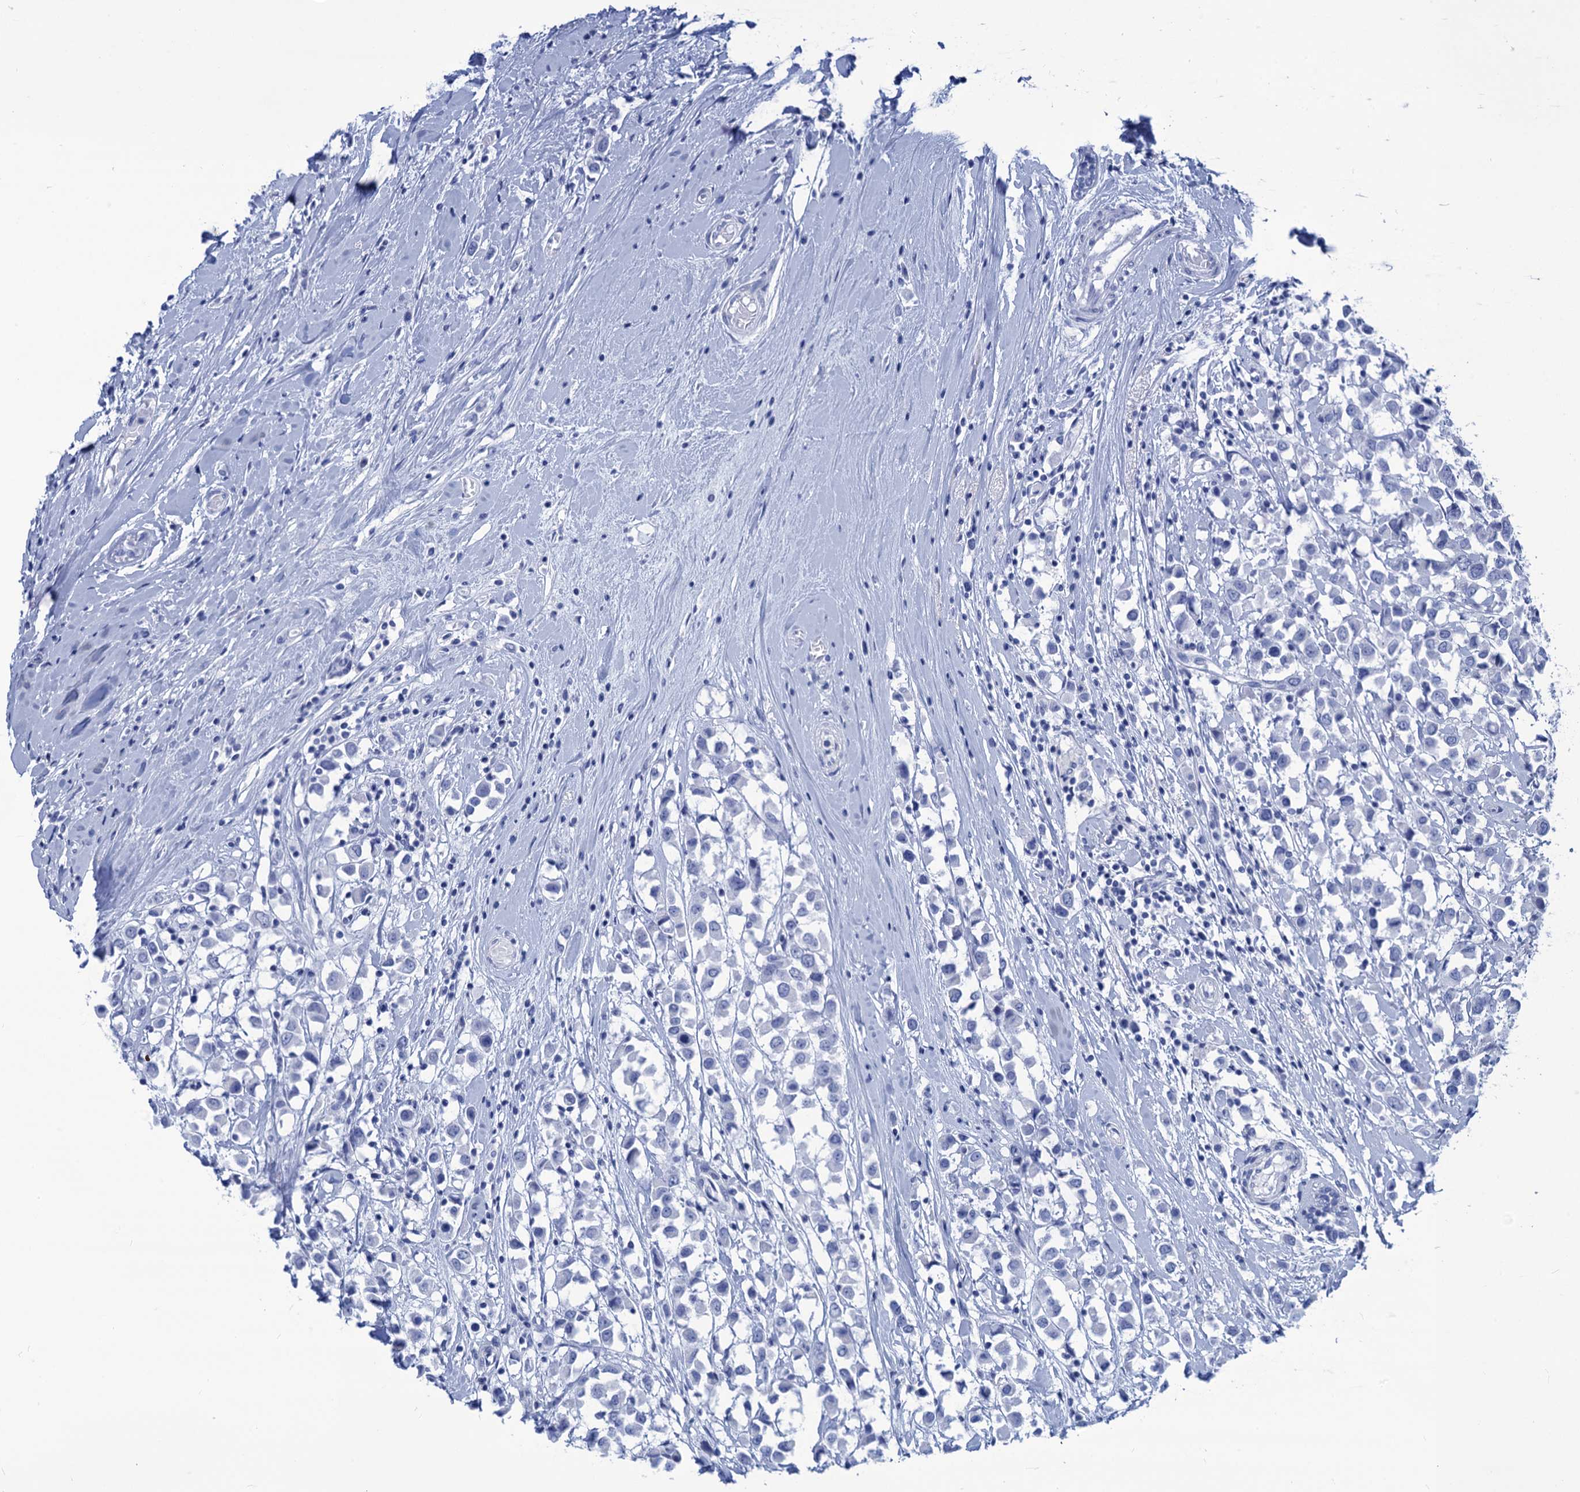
{"staining": {"intensity": "negative", "quantity": "none", "location": "none"}, "tissue": "breast cancer", "cell_type": "Tumor cells", "image_type": "cancer", "snomed": [{"axis": "morphology", "description": "Duct carcinoma"}, {"axis": "topography", "description": "Breast"}], "caption": "A histopathology image of human breast cancer is negative for staining in tumor cells.", "gene": "CABYR", "patient": {"sex": "female", "age": 61}}